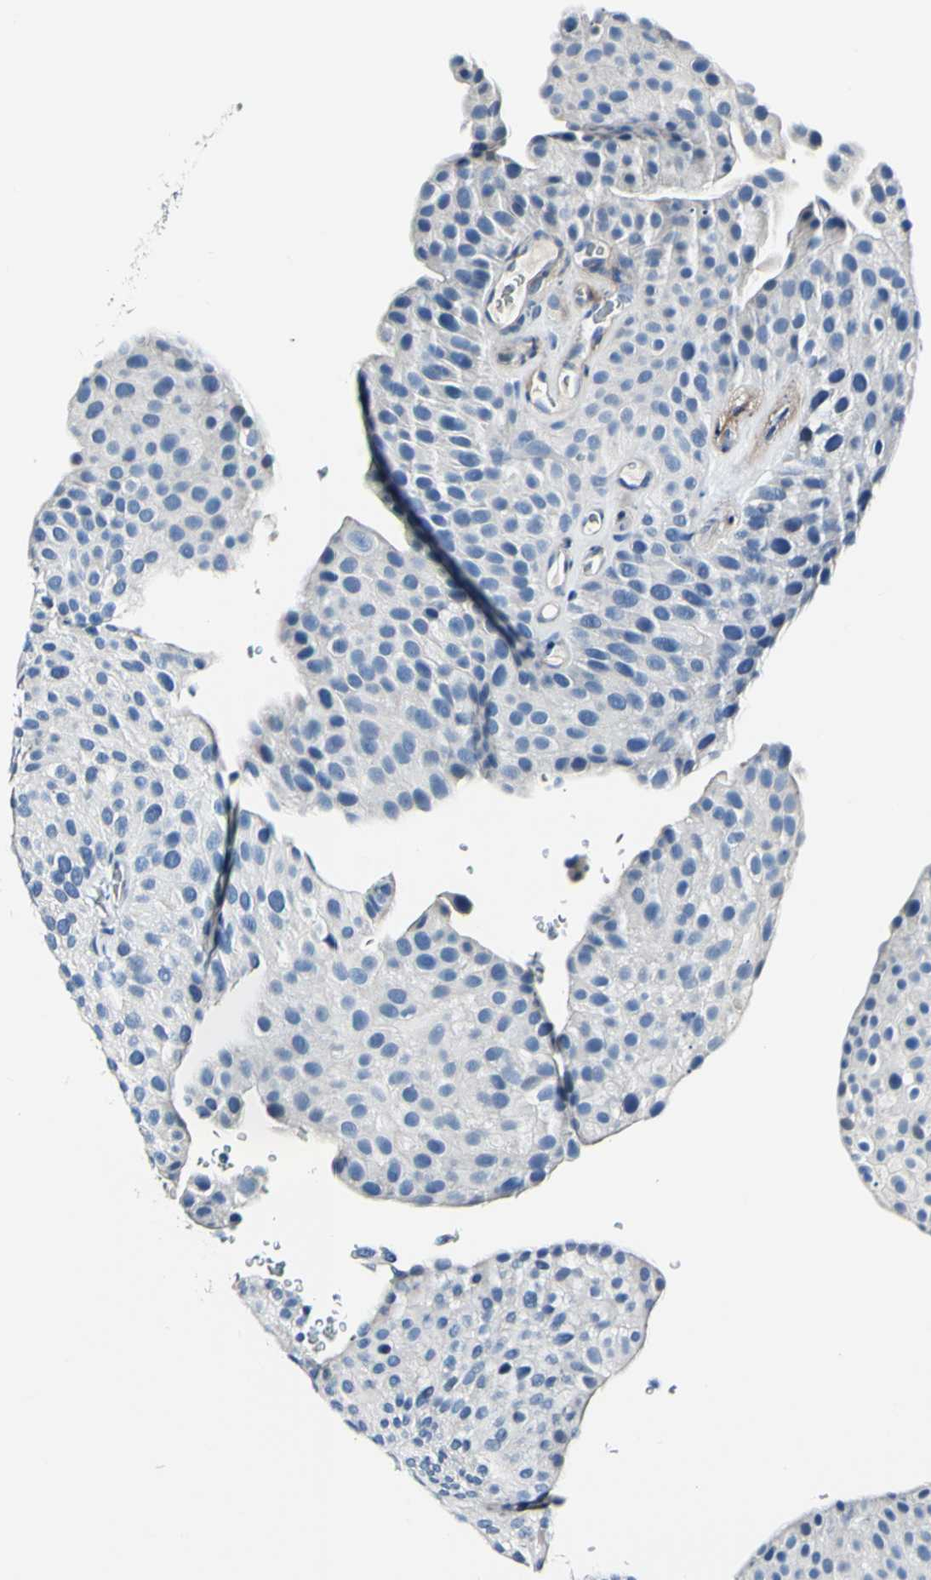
{"staining": {"intensity": "negative", "quantity": "none", "location": "none"}, "tissue": "urothelial cancer", "cell_type": "Tumor cells", "image_type": "cancer", "snomed": [{"axis": "morphology", "description": "Urothelial carcinoma, Low grade"}, {"axis": "topography", "description": "Smooth muscle"}, {"axis": "topography", "description": "Urinary bladder"}], "caption": "Photomicrograph shows no protein staining in tumor cells of urothelial carcinoma (low-grade) tissue. Nuclei are stained in blue.", "gene": "COL6A3", "patient": {"sex": "male", "age": 60}}